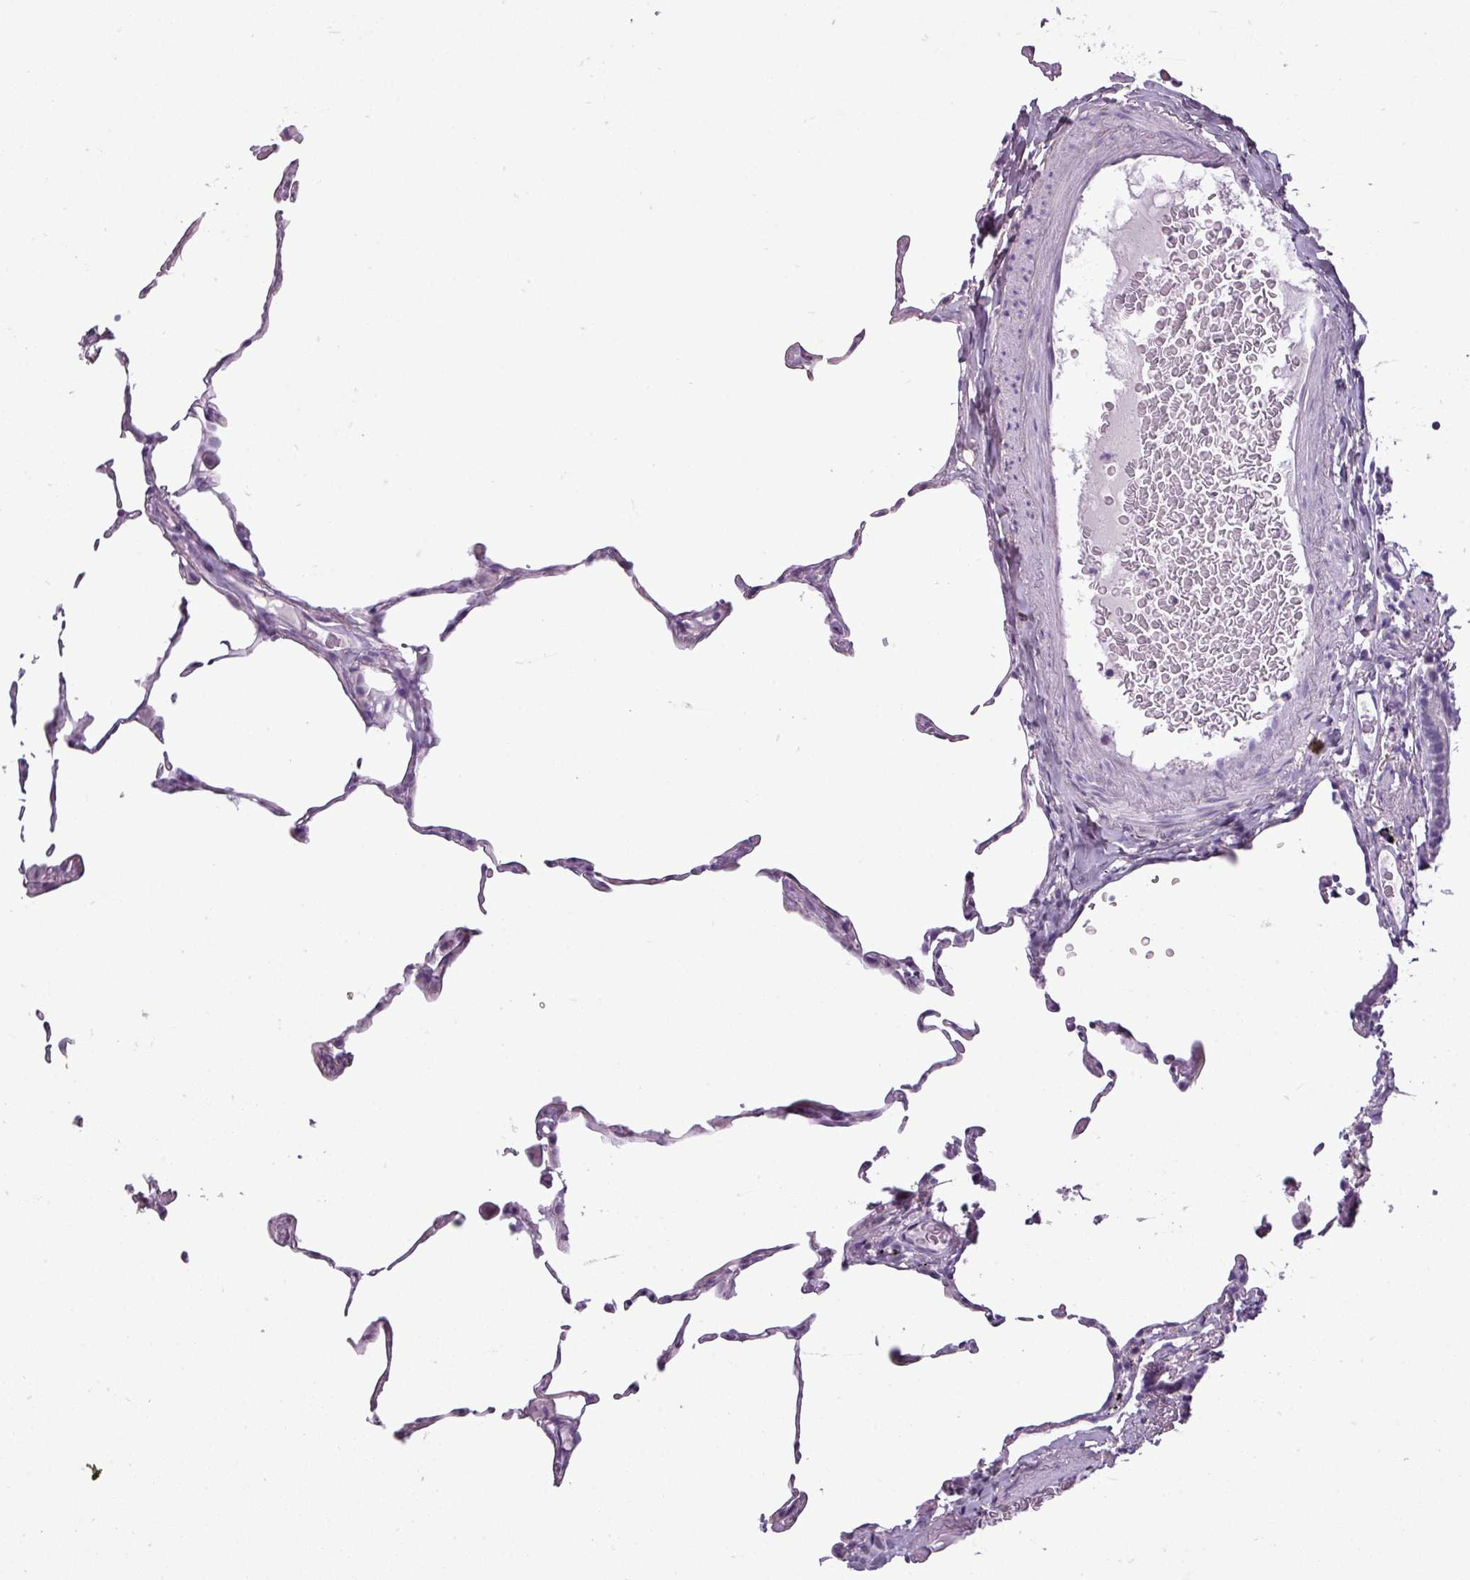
{"staining": {"intensity": "negative", "quantity": "none", "location": "none"}, "tissue": "lung", "cell_type": "Alveolar cells", "image_type": "normal", "snomed": [{"axis": "morphology", "description": "Normal tissue, NOS"}, {"axis": "topography", "description": "Lung"}], "caption": "Photomicrograph shows no protein positivity in alveolar cells of normal lung.", "gene": "DNAAF9", "patient": {"sex": "female", "age": 57}}